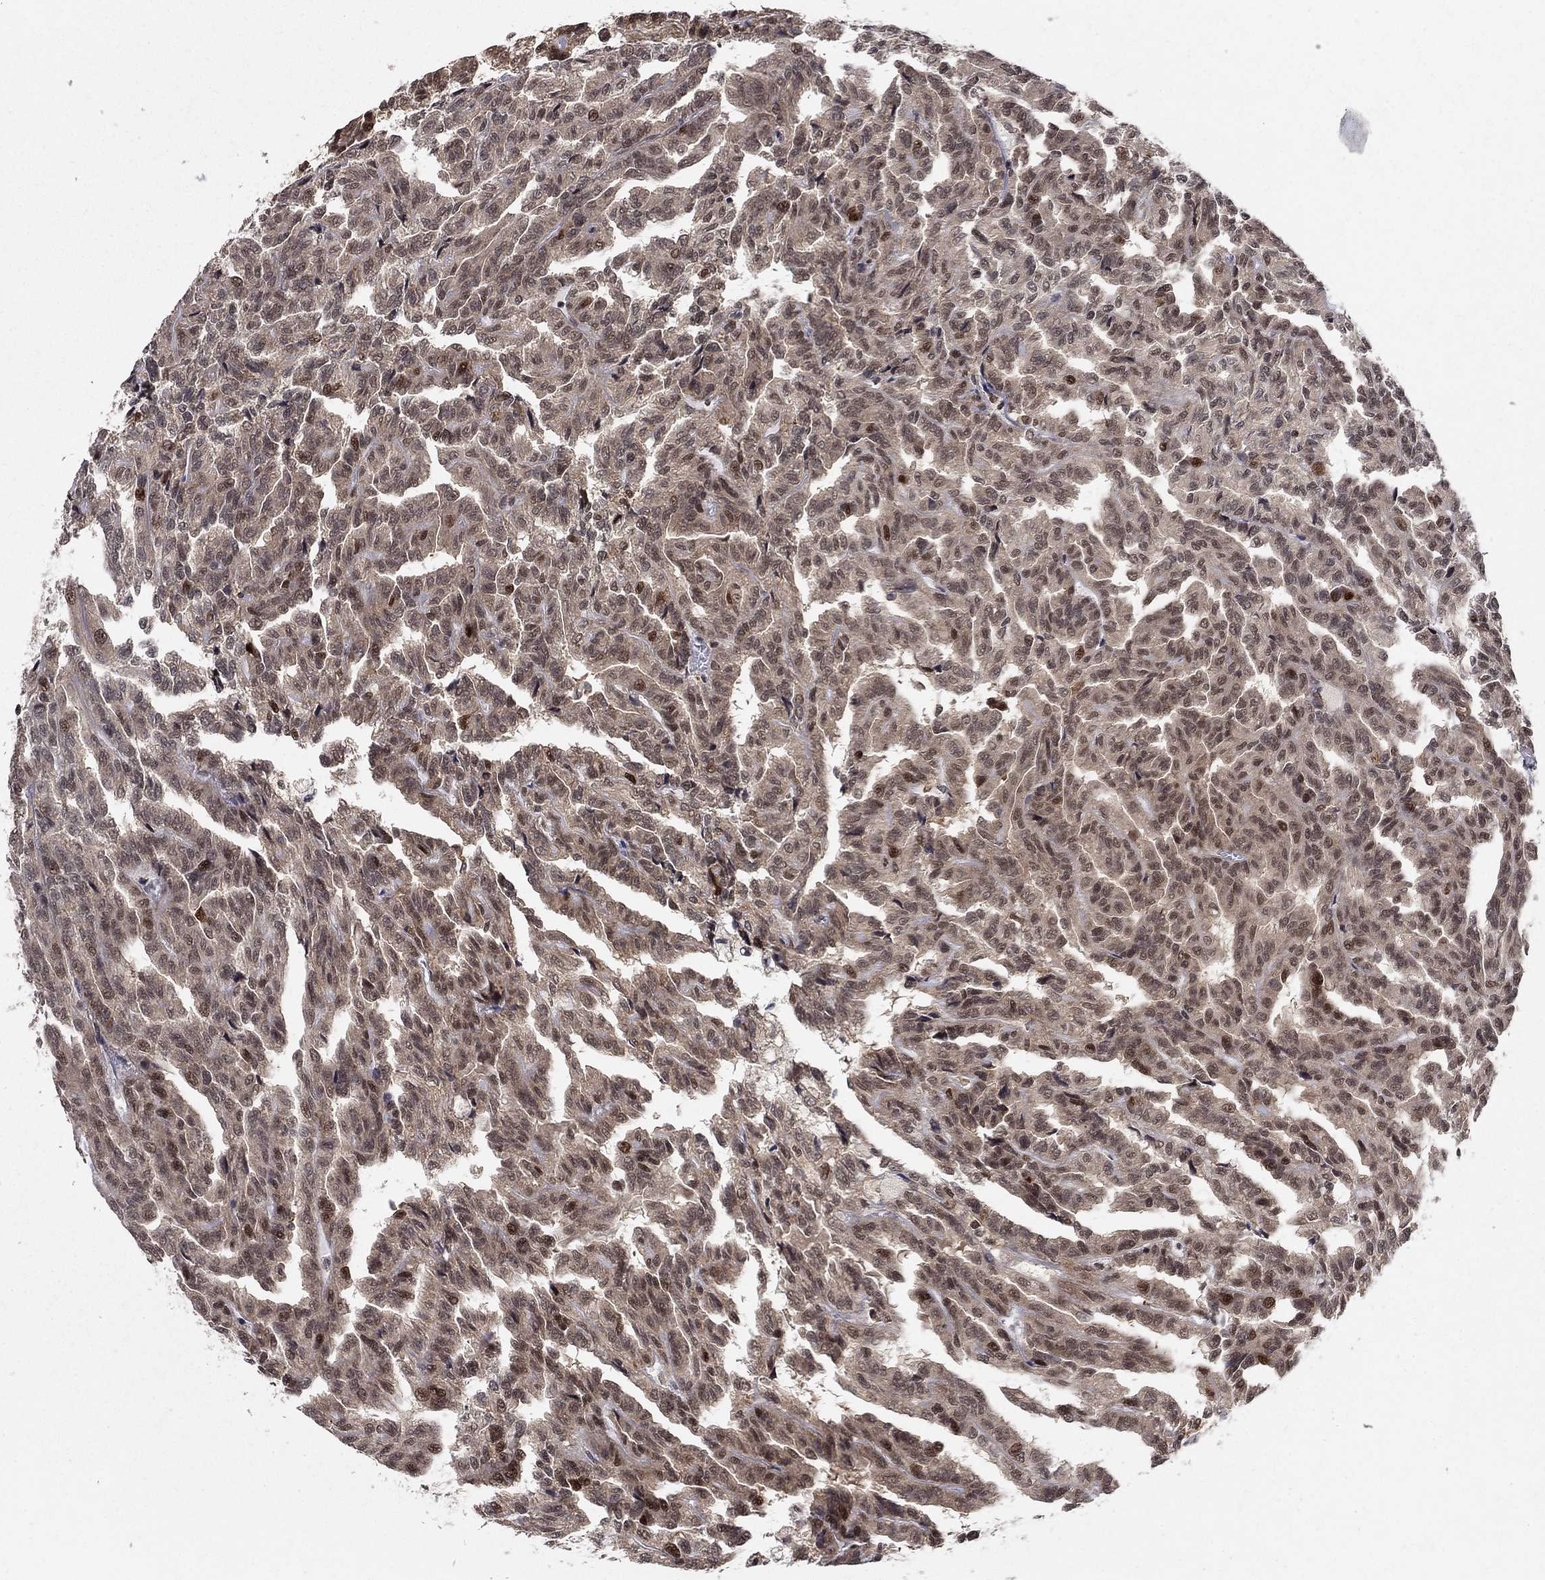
{"staining": {"intensity": "strong", "quantity": "<25%", "location": "cytoplasmic/membranous,nuclear"}, "tissue": "renal cancer", "cell_type": "Tumor cells", "image_type": "cancer", "snomed": [{"axis": "morphology", "description": "Adenocarcinoma, NOS"}, {"axis": "topography", "description": "Kidney"}], "caption": "Brown immunohistochemical staining in human adenocarcinoma (renal) demonstrates strong cytoplasmic/membranous and nuclear positivity in approximately <25% of tumor cells.", "gene": "CCDC66", "patient": {"sex": "male", "age": 79}}